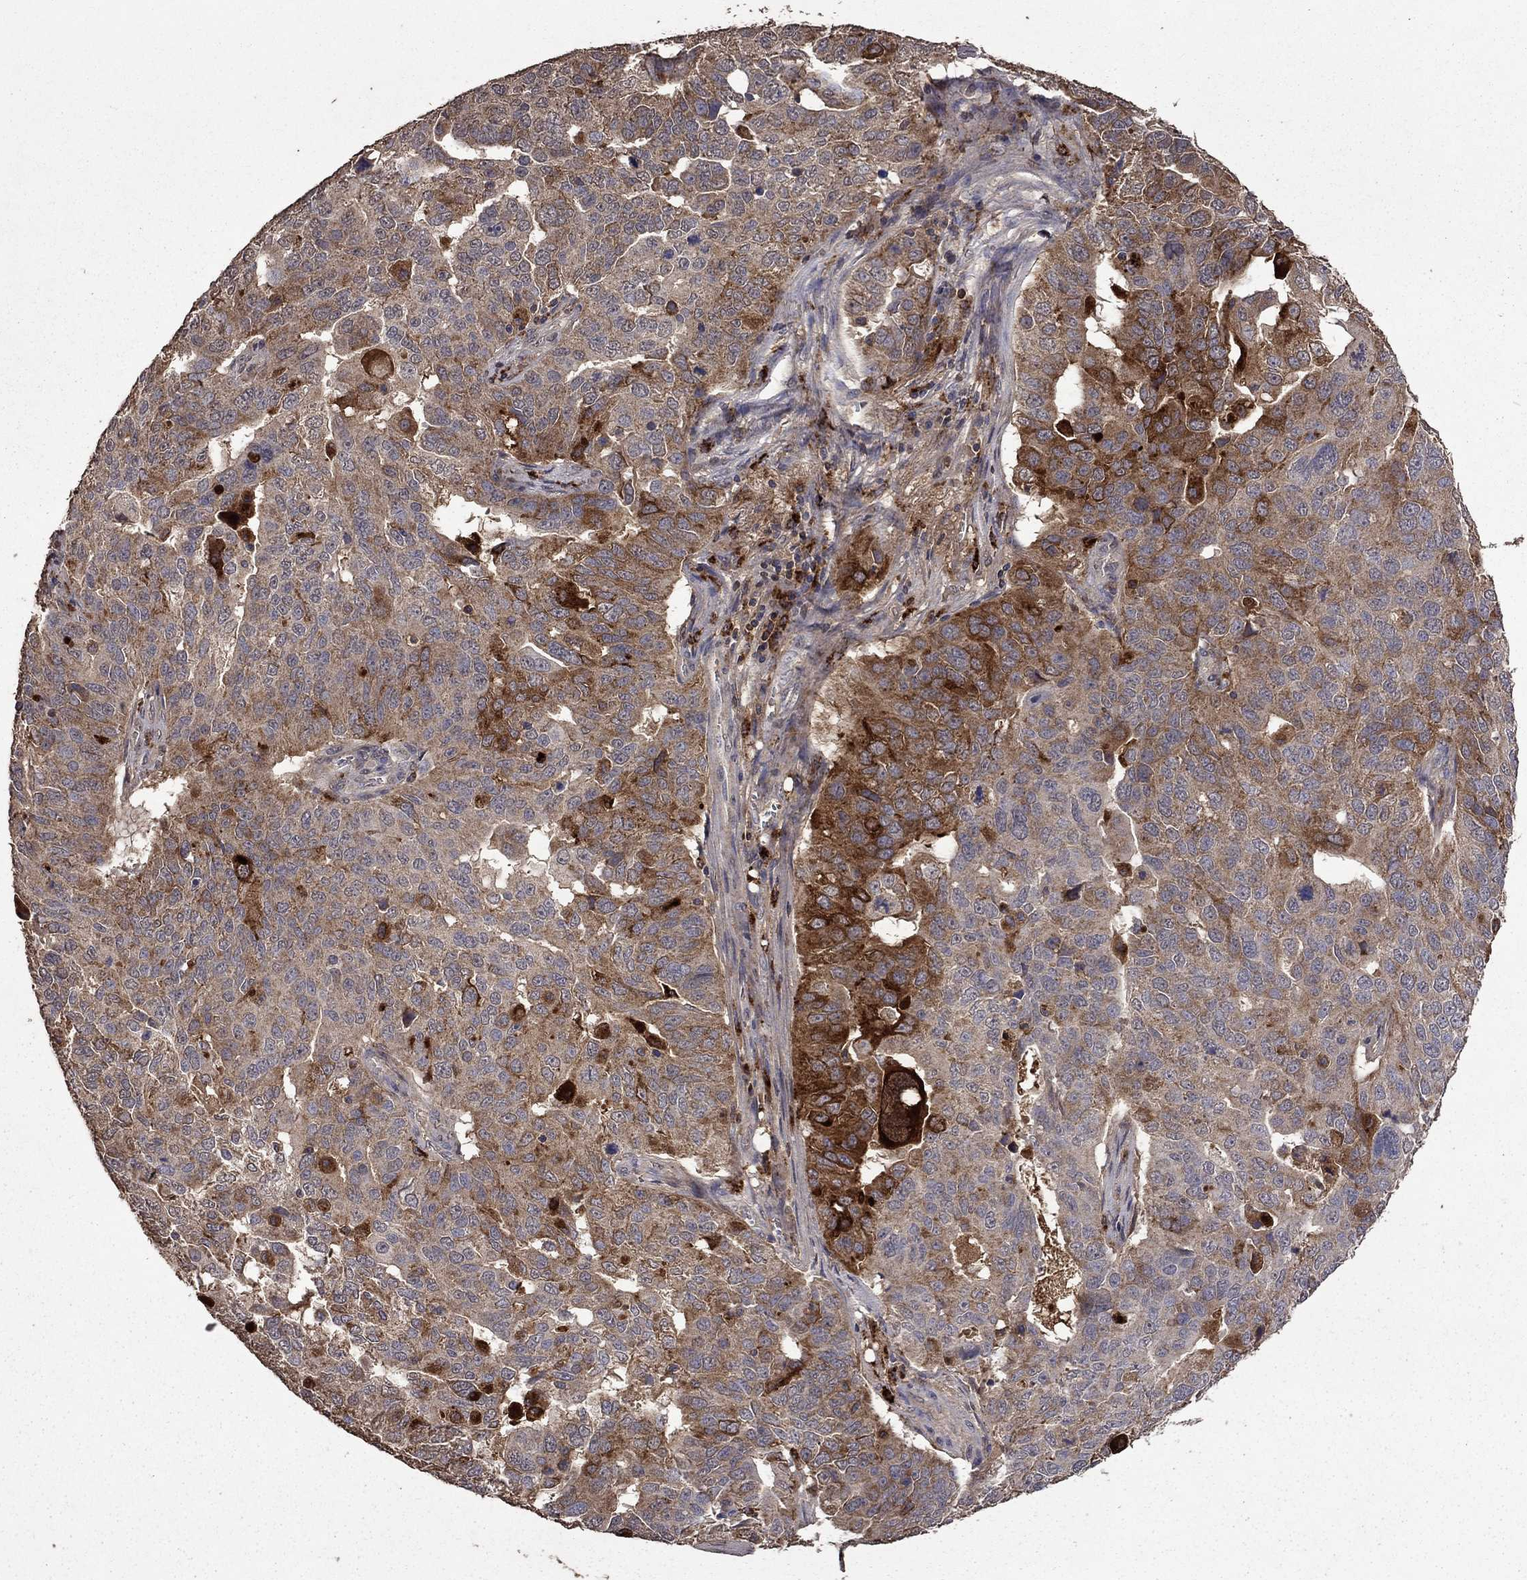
{"staining": {"intensity": "strong", "quantity": "25%-75%", "location": "cytoplasmic/membranous"}, "tissue": "ovarian cancer", "cell_type": "Tumor cells", "image_type": "cancer", "snomed": [{"axis": "morphology", "description": "Carcinoma, endometroid"}, {"axis": "topography", "description": "Soft tissue"}, {"axis": "topography", "description": "Ovary"}], "caption": "Immunohistochemistry (IHC) staining of endometroid carcinoma (ovarian), which reveals high levels of strong cytoplasmic/membranous expression in about 25%-75% of tumor cells indicating strong cytoplasmic/membranous protein positivity. The staining was performed using DAB (brown) for protein detection and nuclei were counterstained in hematoxylin (blue).", "gene": "SERPINA5", "patient": {"sex": "female", "age": 52}}